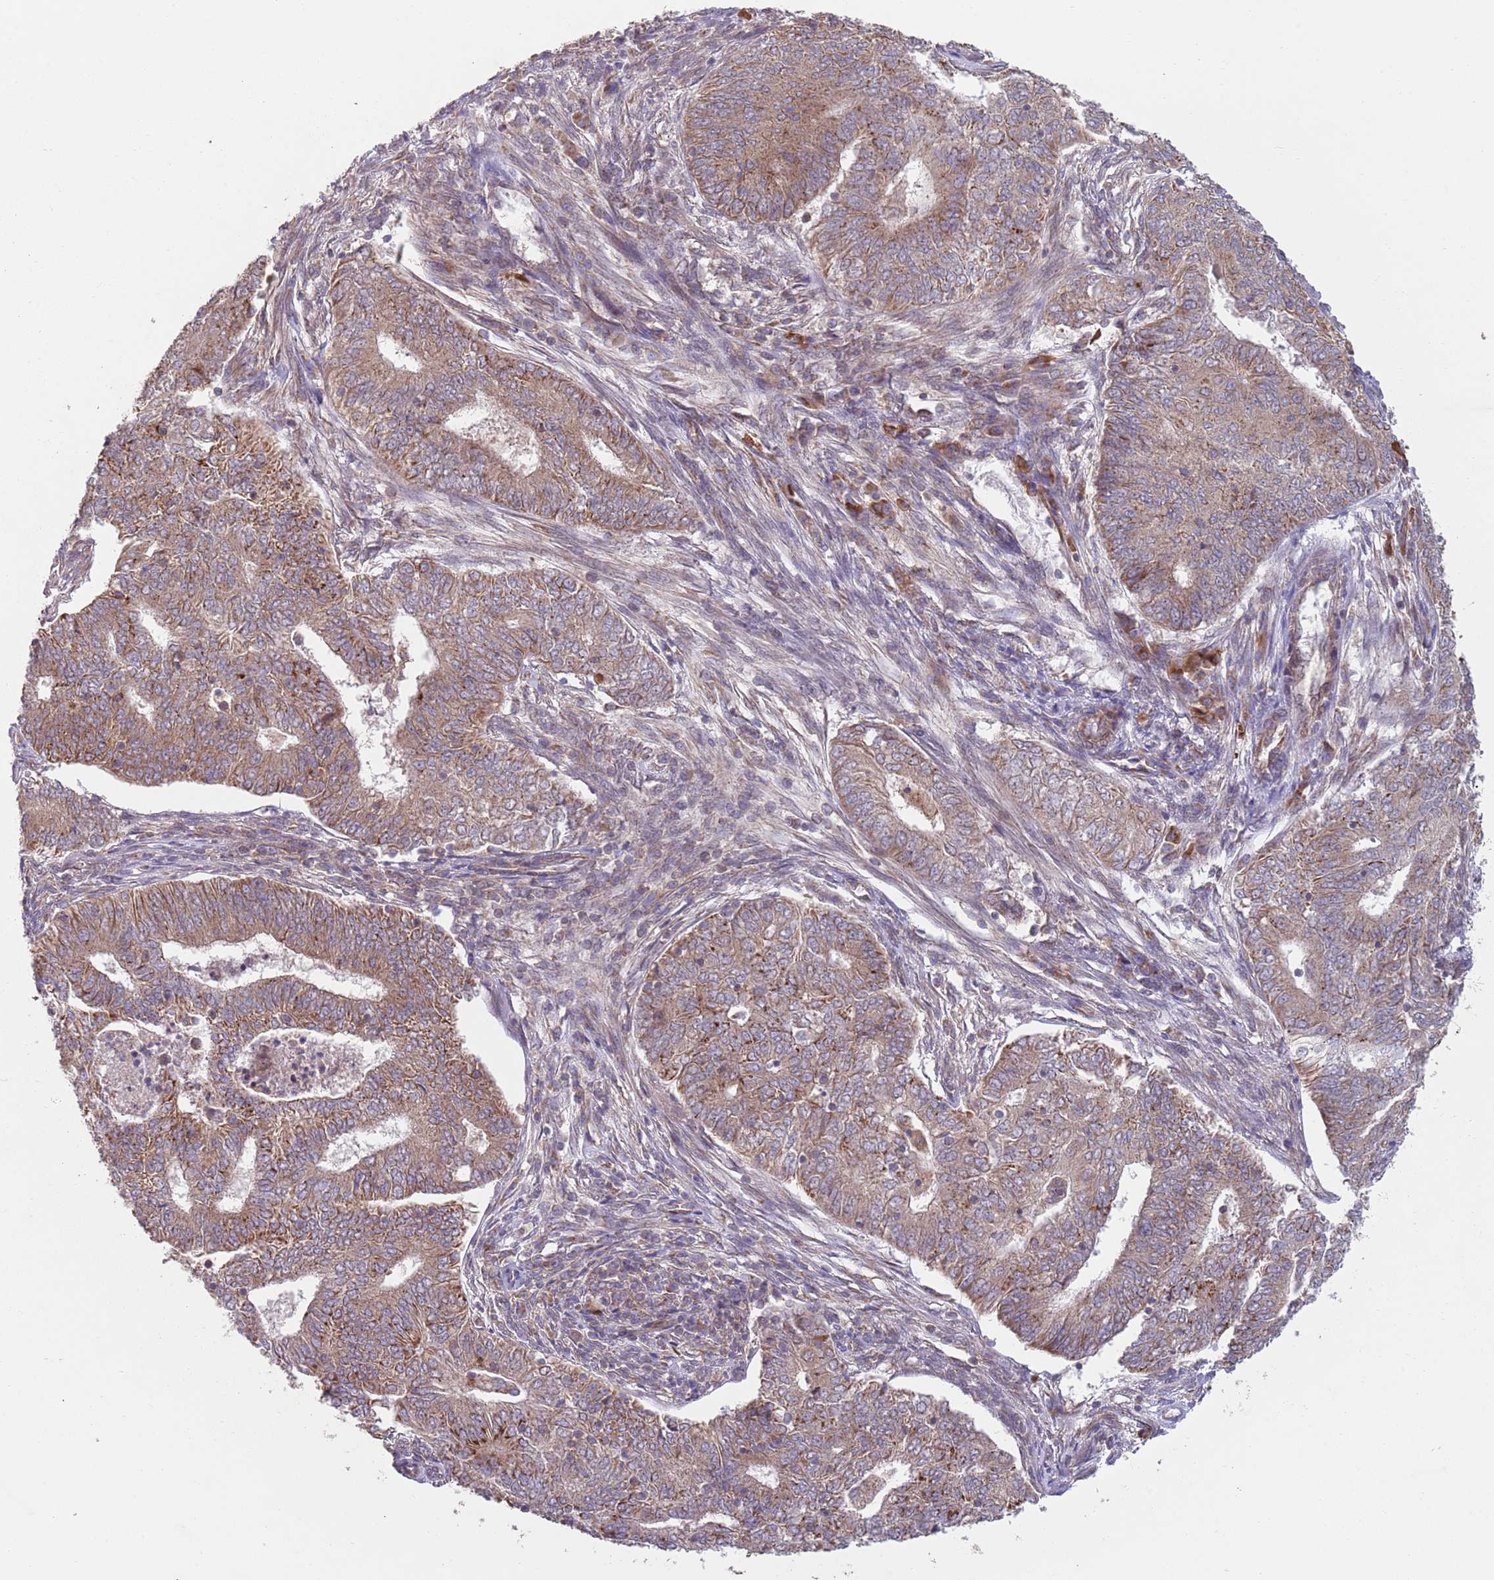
{"staining": {"intensity": "moderate", "quantity": ">75%", "location": "cytoplasmic/membranous"}, "tissue": "endometrial cancer", "cell_type": "Tumor cells", "image_type": "cancer", "snomed": [{"axis": "morphology", "description": "Adenocarcinoma, NOS"}, {"axis": "topography", "description": "Endometrium"}], "caption": "This is an image of immunohistochemistry staining of endometrial adenocarcinoma, which shows moderate staining in the cytoplasmic/membranous of tumor cells.", "gene": "CHD9", "patient": {"sex": "female", "age": 62}}